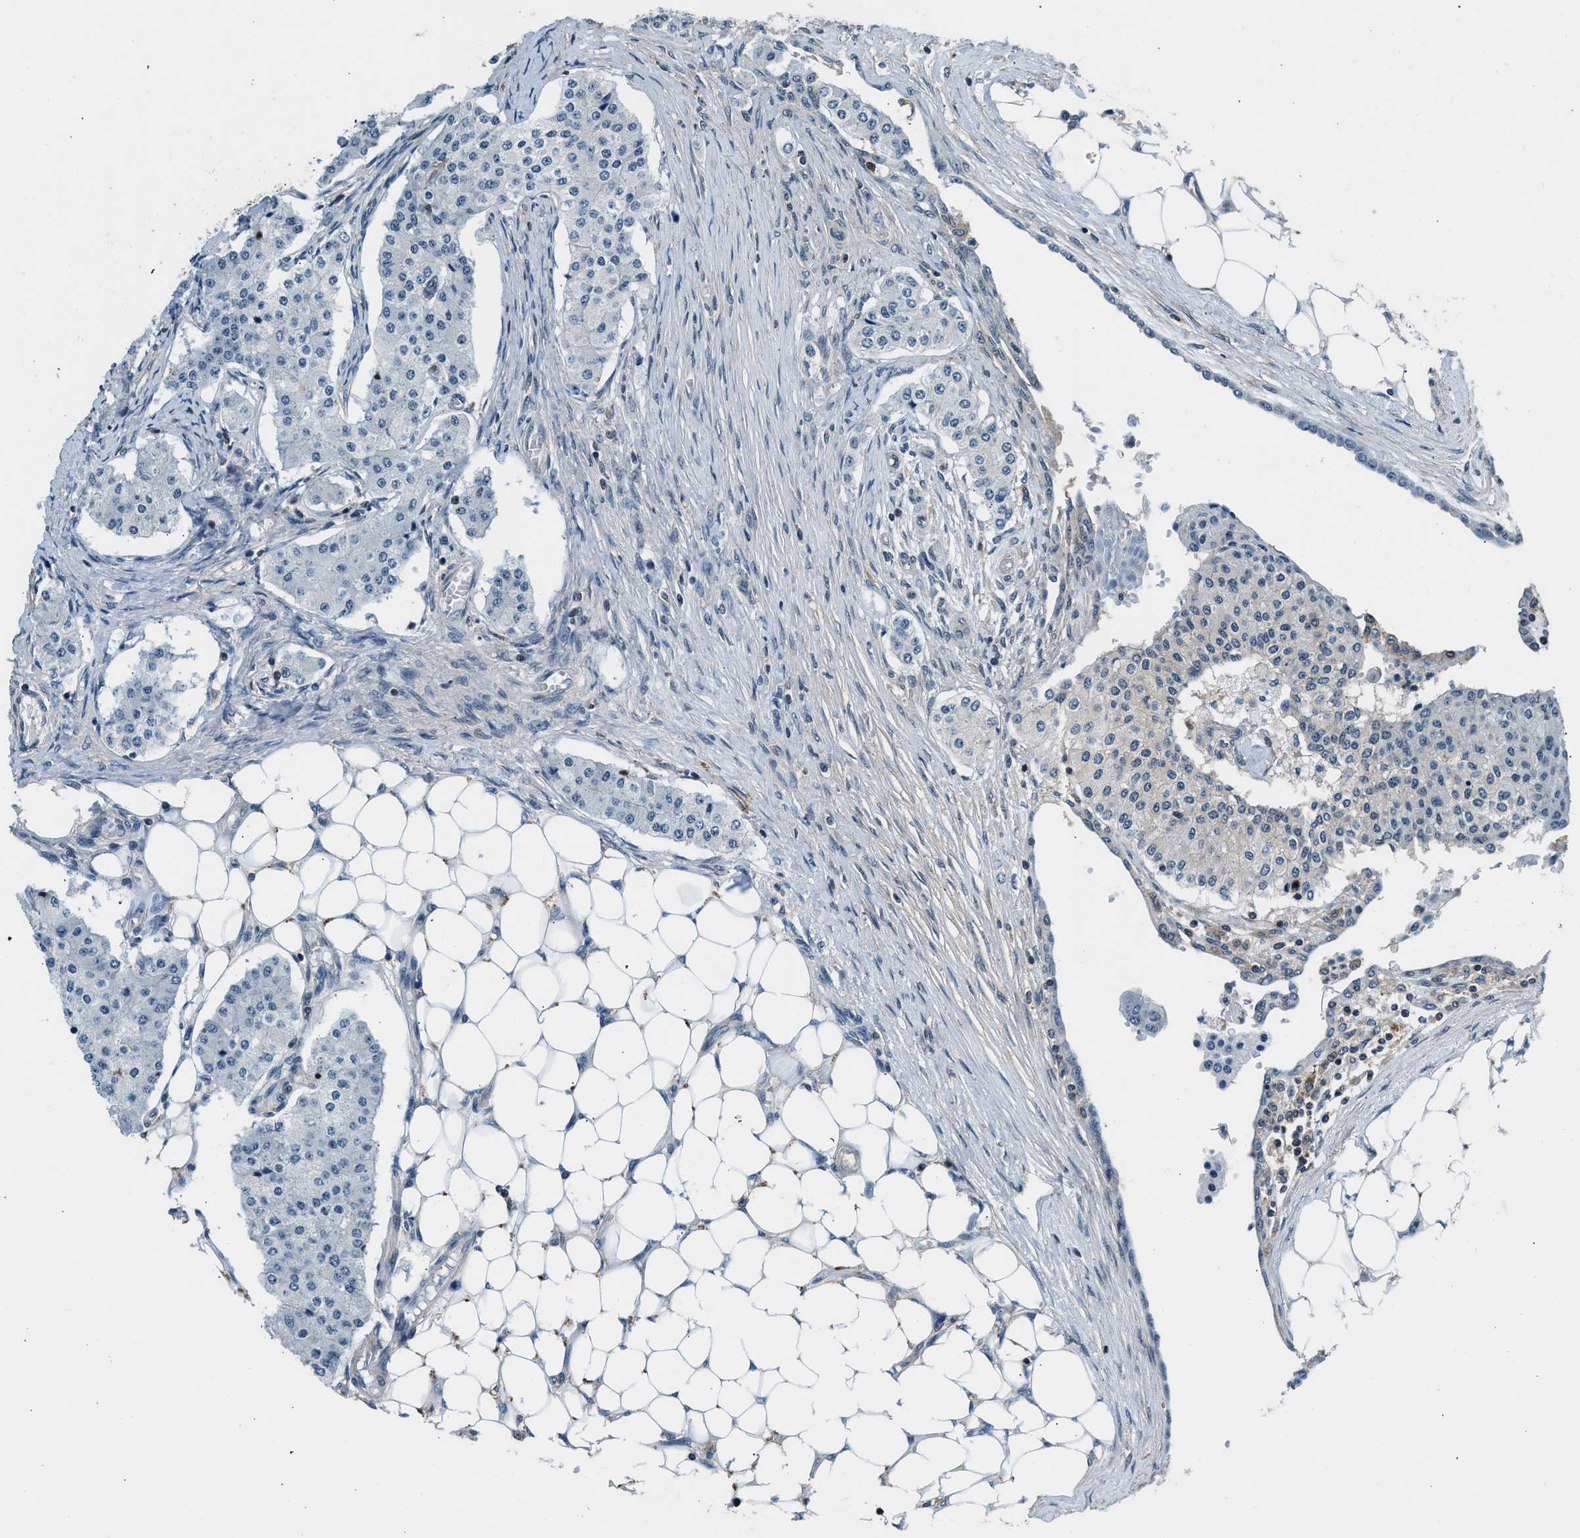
{"staining": {"intensity": "negative", "quantity": "none", "location": "none"}, "tissue": "carcinoid", "cell_type": "Tumor cells", "image_type": "cancer", "snomed": [{"axis": "morphology", "description": "Carcinoid, malignant, NOS"}, {"axis": "topography", "description": "Colon"}], "caption": "A histopathology image of malignant carcinoid stained for a protein demonstrates no brown staining in tumor cells.", "gene": "MTMR1", "patient": {"sex": "female", "age": 52}}